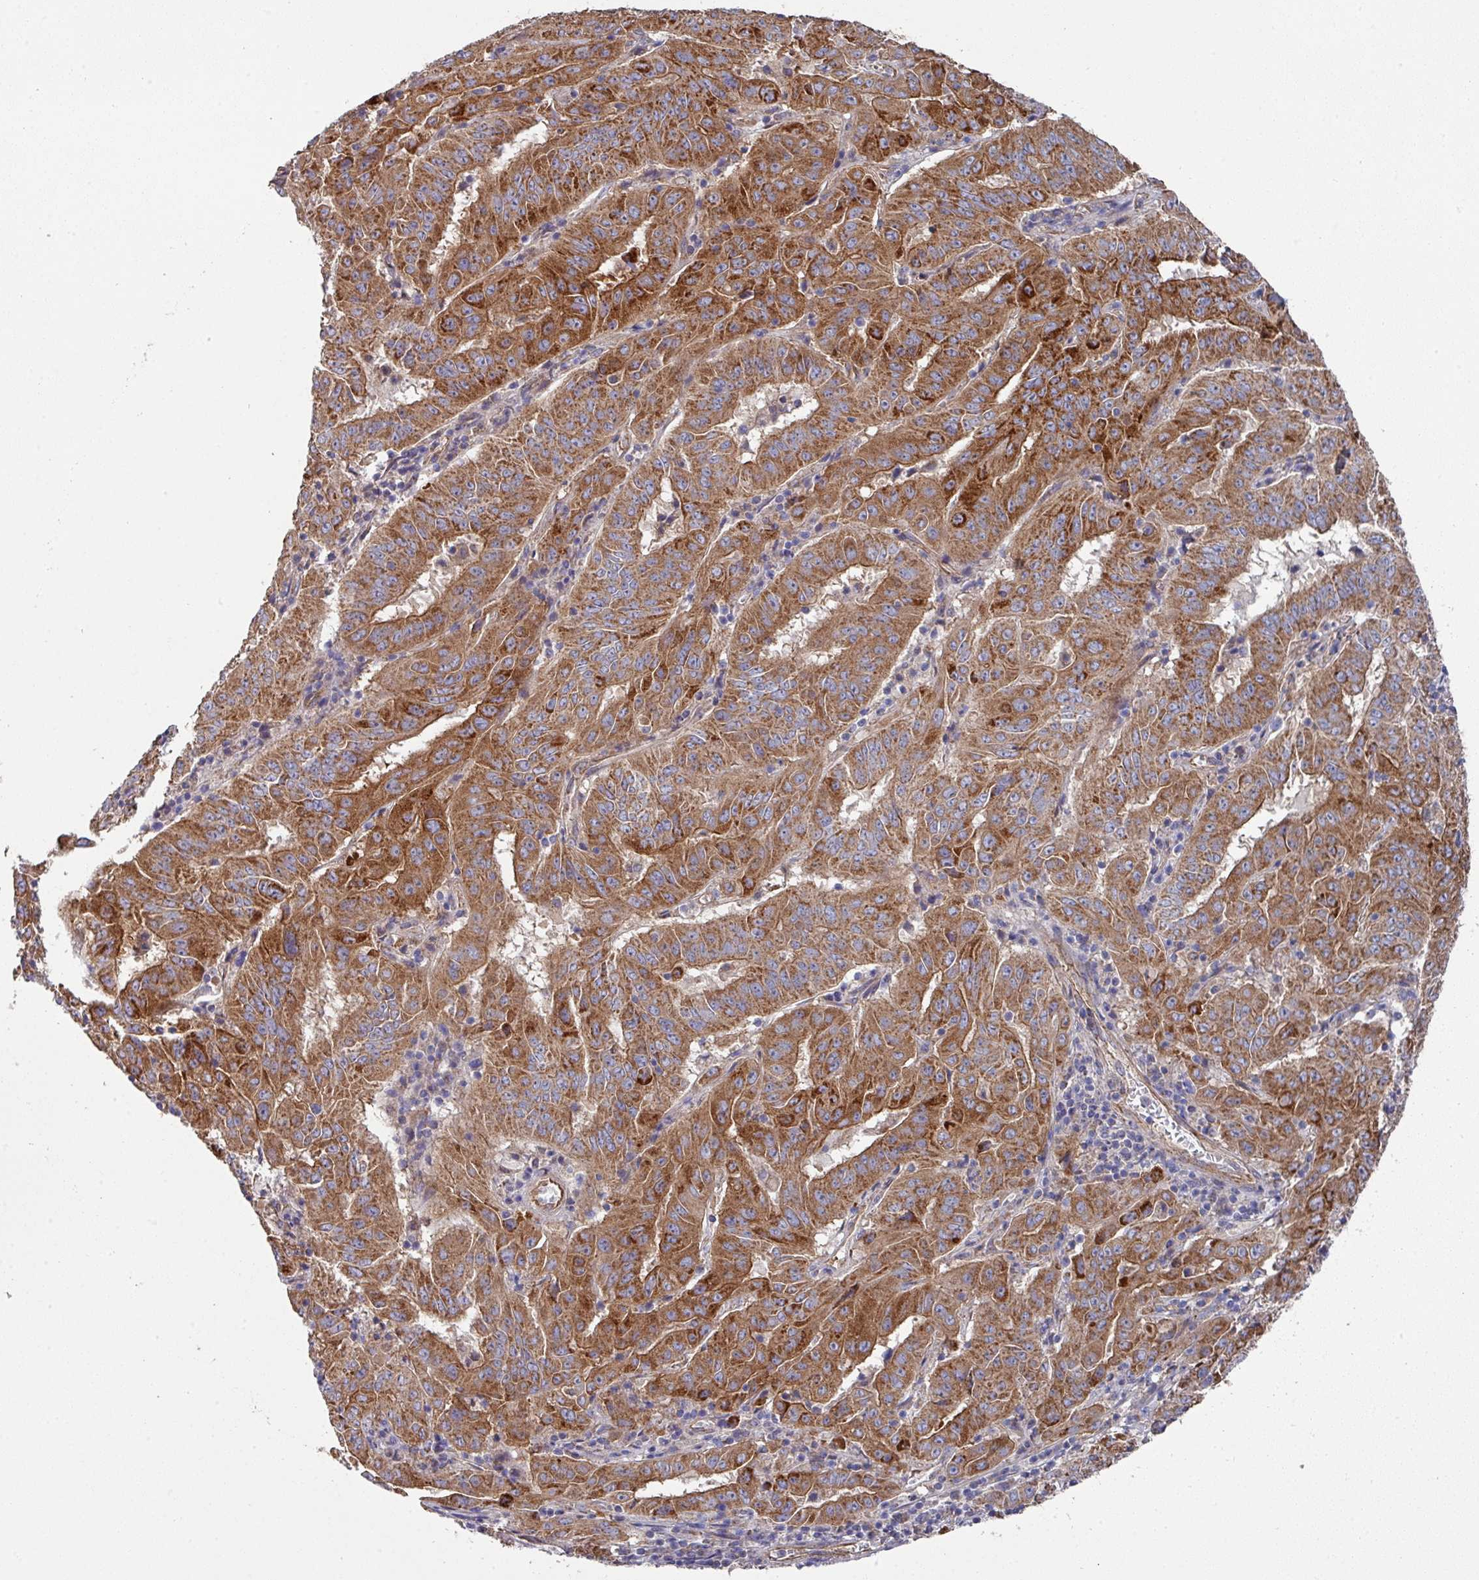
{"staining": {"intensity": "strong", "quantity": ">75%", "location": "cytoplasmic/membranous"}, "tissue": "pancreatic cancer", "cell_type": "Tumor cells", "image_type": "cancer", "snomed": [{"axis": "morphology", "description": "Adenocarcinoma, NOS"}, {"axis": "topography", "description": "Pancreas"}], "caption": "A high-resolution image shows IHC staining of pancreatic adenocarcinoma, which reveals strong cytoplasmic/membranous staining in about >75% of tumor cells.", "gene": "DCAF12L2", "patient": {"sex": "male", "age": 63}}